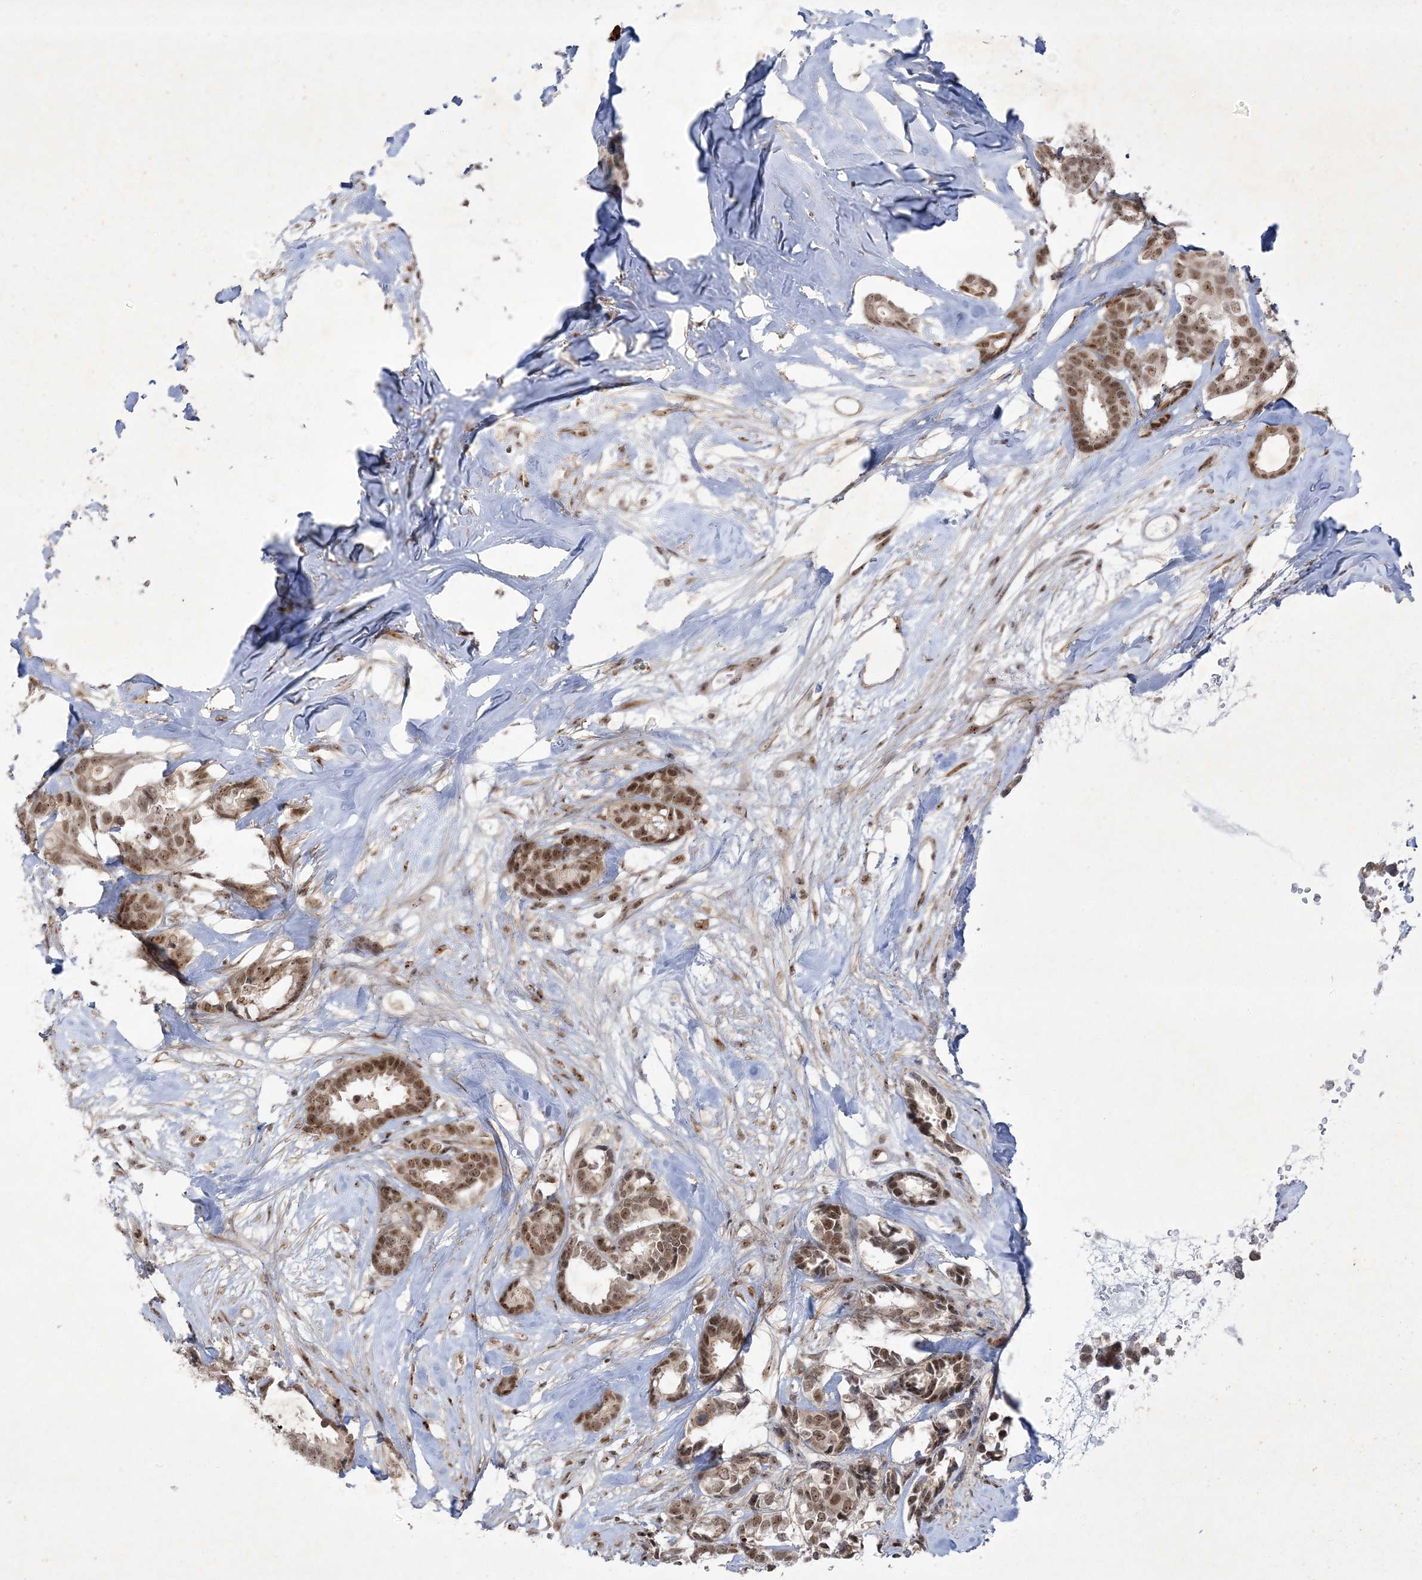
{"staining": {"intensity": "moderate", "quantity": ">75%", "location": "nuclear"}, "tissue": "breast cancer", "cell_type": "Tumor cells", "image_type": "cancer", "snomed": [{"axis": "morphology", "description": "Duct carcinoma"}, {"axis": "topography", "description": "Breast"}], "caption": "Human invasive ductal carcinoma (breast) stained with a protein marker shows moderate staining in tumor cells.", "gene": "NPM3", "patient": {"sex": "female", "age": 87}}